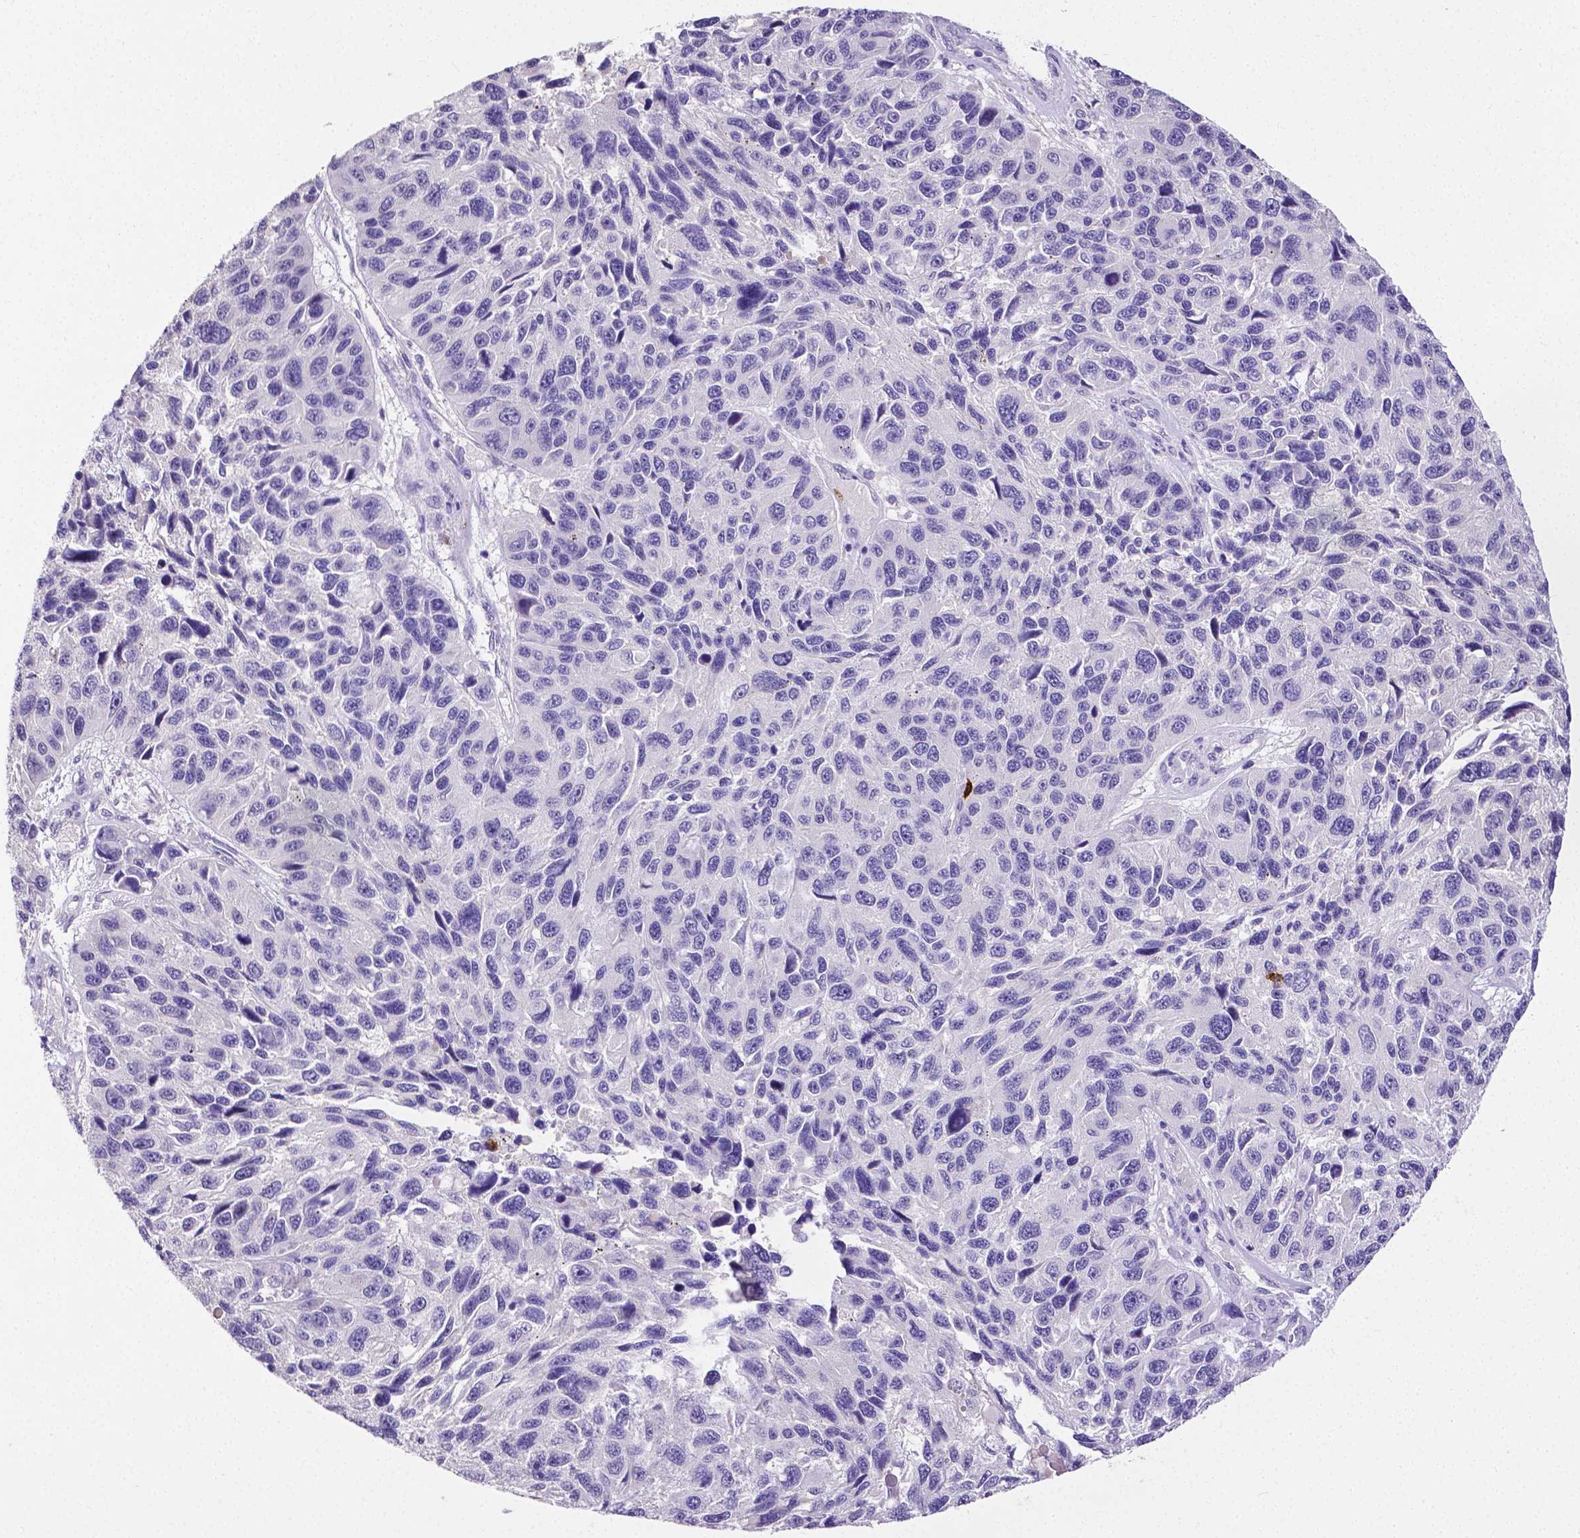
{"staining": {"intensity": "negative", "quantity": "none", "location": "none"}, "tissue": "melanoma", "cell_type": "Tumor cells", "image_type": "cancer", "snomed": [{"axis": "morphology", "description": "Malignant melanoma, NOS"}, {"axis": "topography", "description": "Skin"}], "caption": "A histopathology image of malignant melanoma stained for a protein demonstrates no brown staining in tumor cells. The staining is performed using DAB brown chromogen with nuclei counter-stained in using hematoxylin.", "gene": "MMP9", "patient": {"sex": "male", "age": 53}}